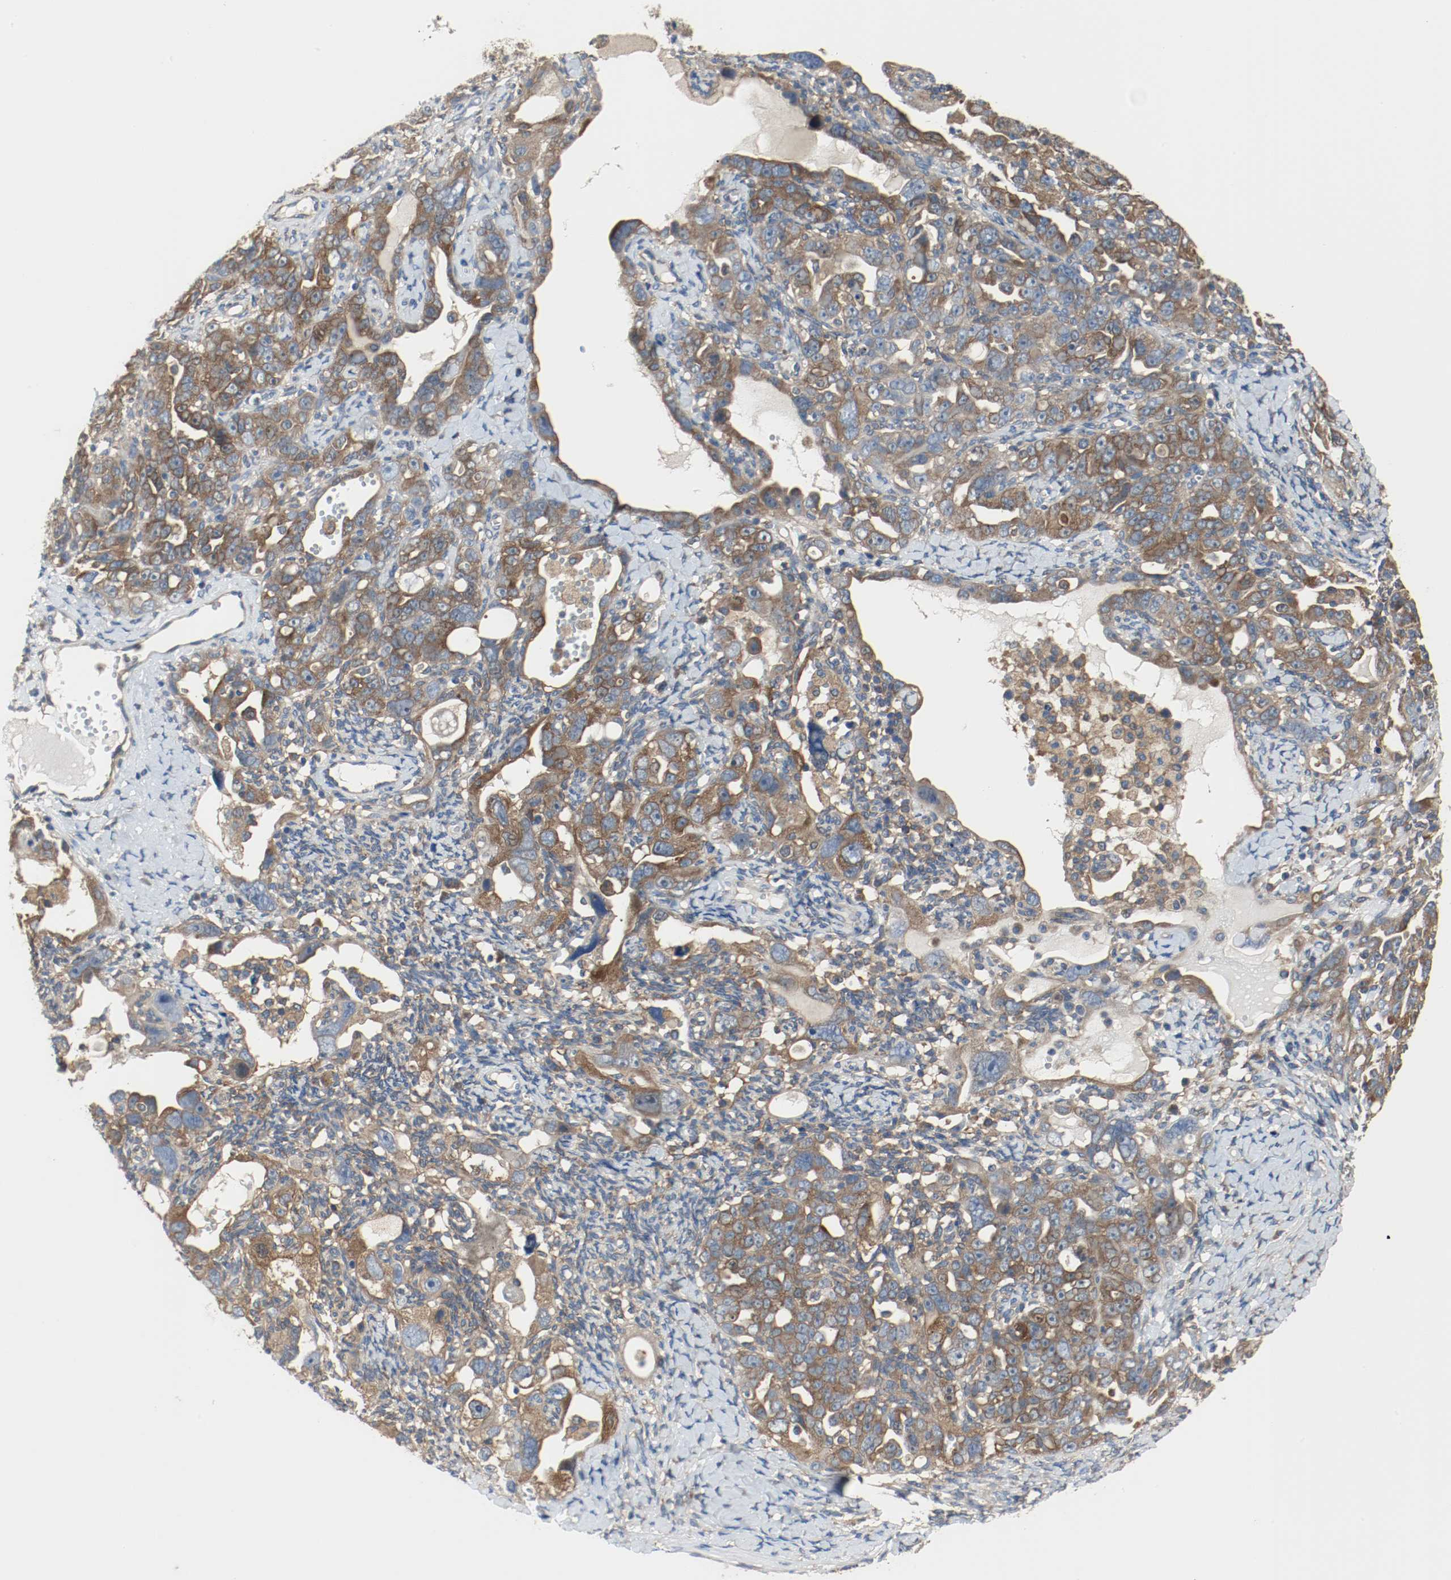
{"staining": {"intensity": "strong", "quantity": ">75%", "location": "cytoplasmic/membranous"}, "tissue": "ovarian cancer", "cell_type": "Tumor cells", "image_type": "cancer", "snomed": [{"axis": "morphology", "description": "Cystadenocarcinoma, serous, NOS"}, {"axis": "topography", "description": "Ovary"}], "caption": "Immunohistochemical staining of human serous cystadenocarcinoma (ovarian) demonstrates high levels of strong cytoplasmic/membranous protein expression in approximately >75% of tumor cells. The staining was performed using DAB (3,3'-diaminobenzidine), with brown indicating positive protein expression. Nuclei are stained blue with hematoxylin.", "gene": "HGS", "patient": {"sex": "female", "age": 66}}